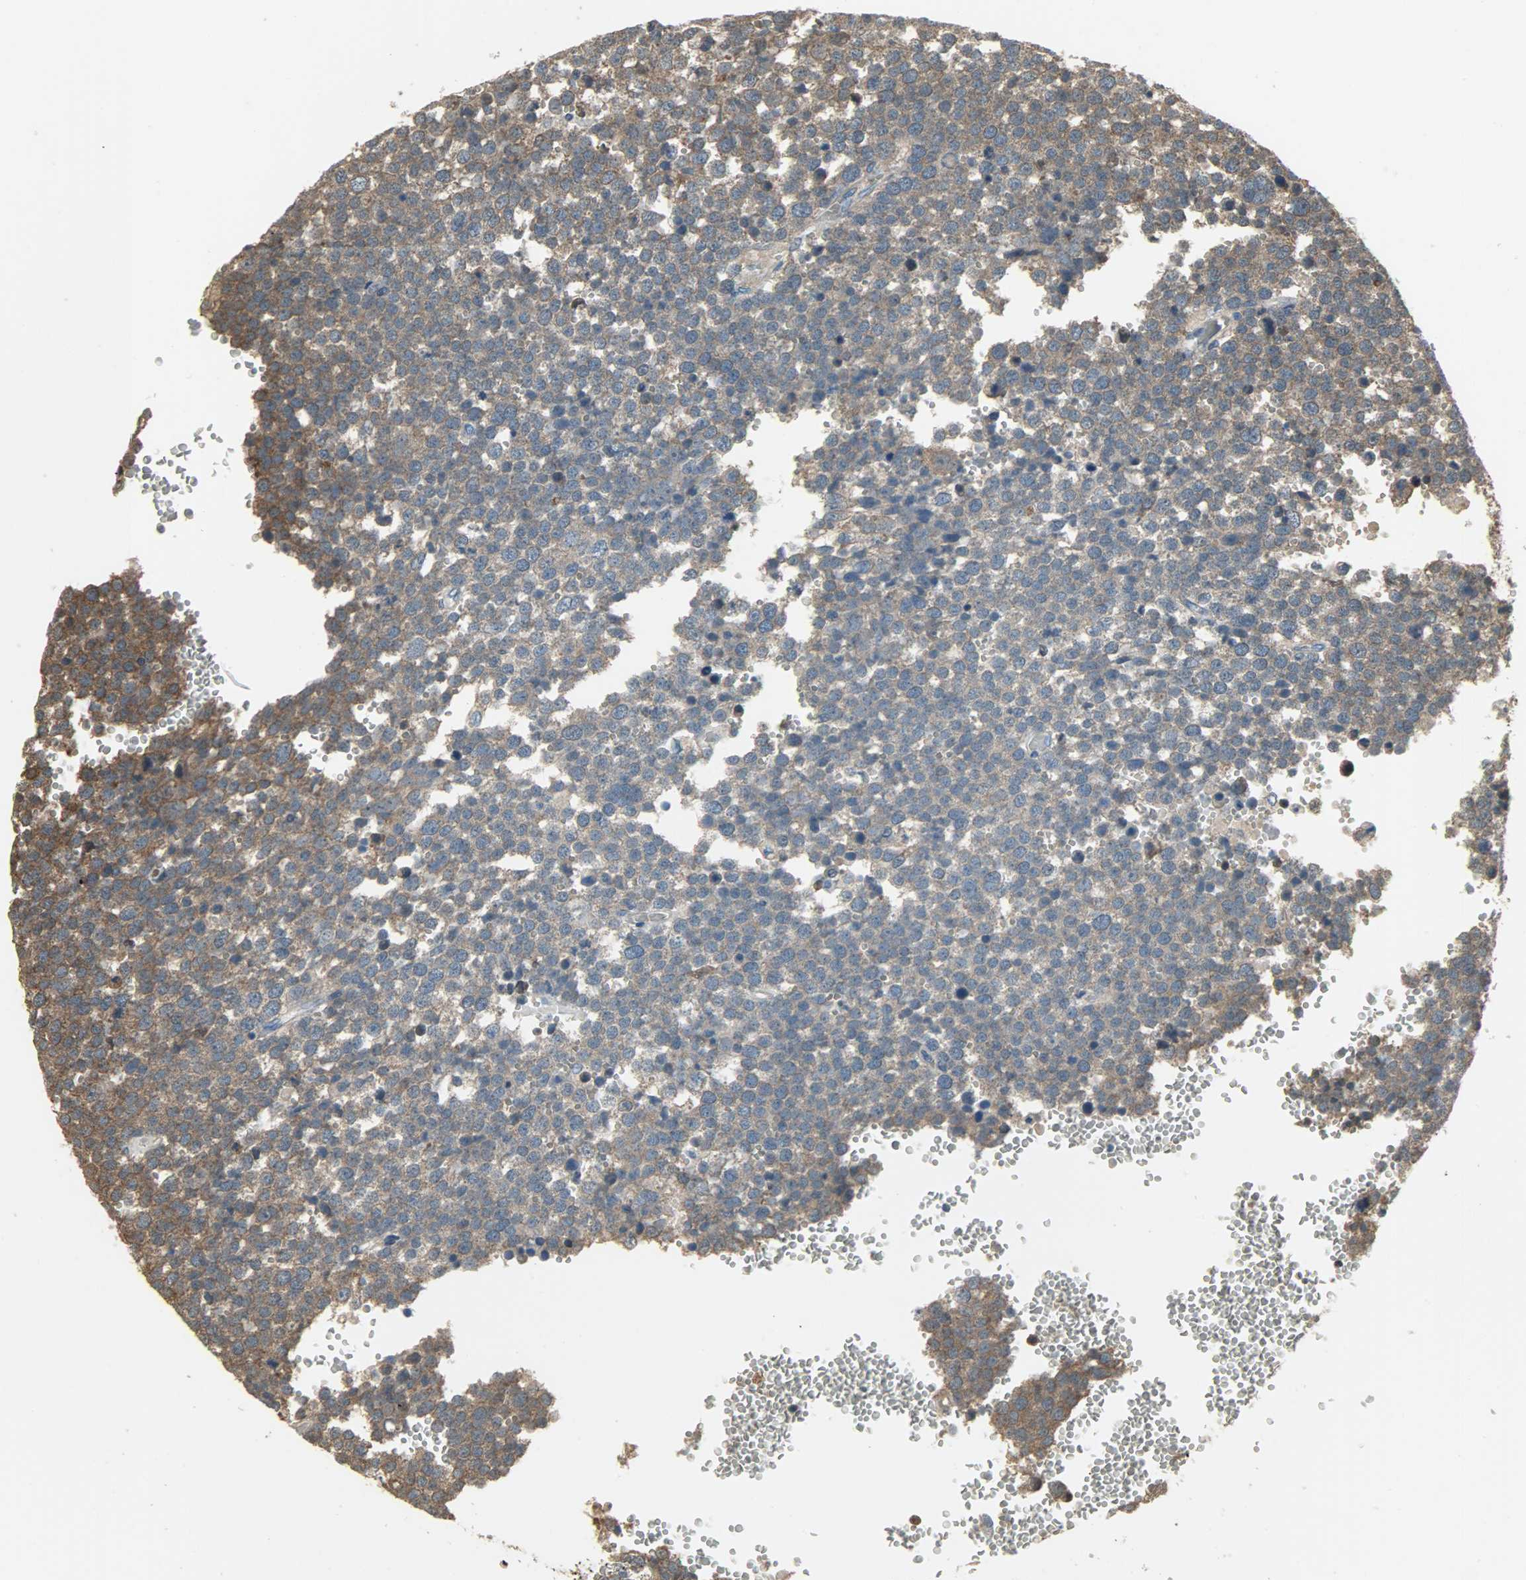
{"staining": {"intensity": "moderate", "quantity": ">75%", "location": "cytoplasmic/membranous"}, "tissue": "testis cancer", "cell_type": "Tumor cells", "image_type": "cancer", "snomed": [{"axis": "morphology", "description": "Seminoma, NOS"}, {"axis": "topography", "description": "Testis"}], "caption": "Protein staining reveals moderate cytoplasmic/membranous expression in approximately >75% of tumor cells in testis cancer (seminoma).", "gene": "LDHB", "patient": {"sex": "male", "age": 71}}